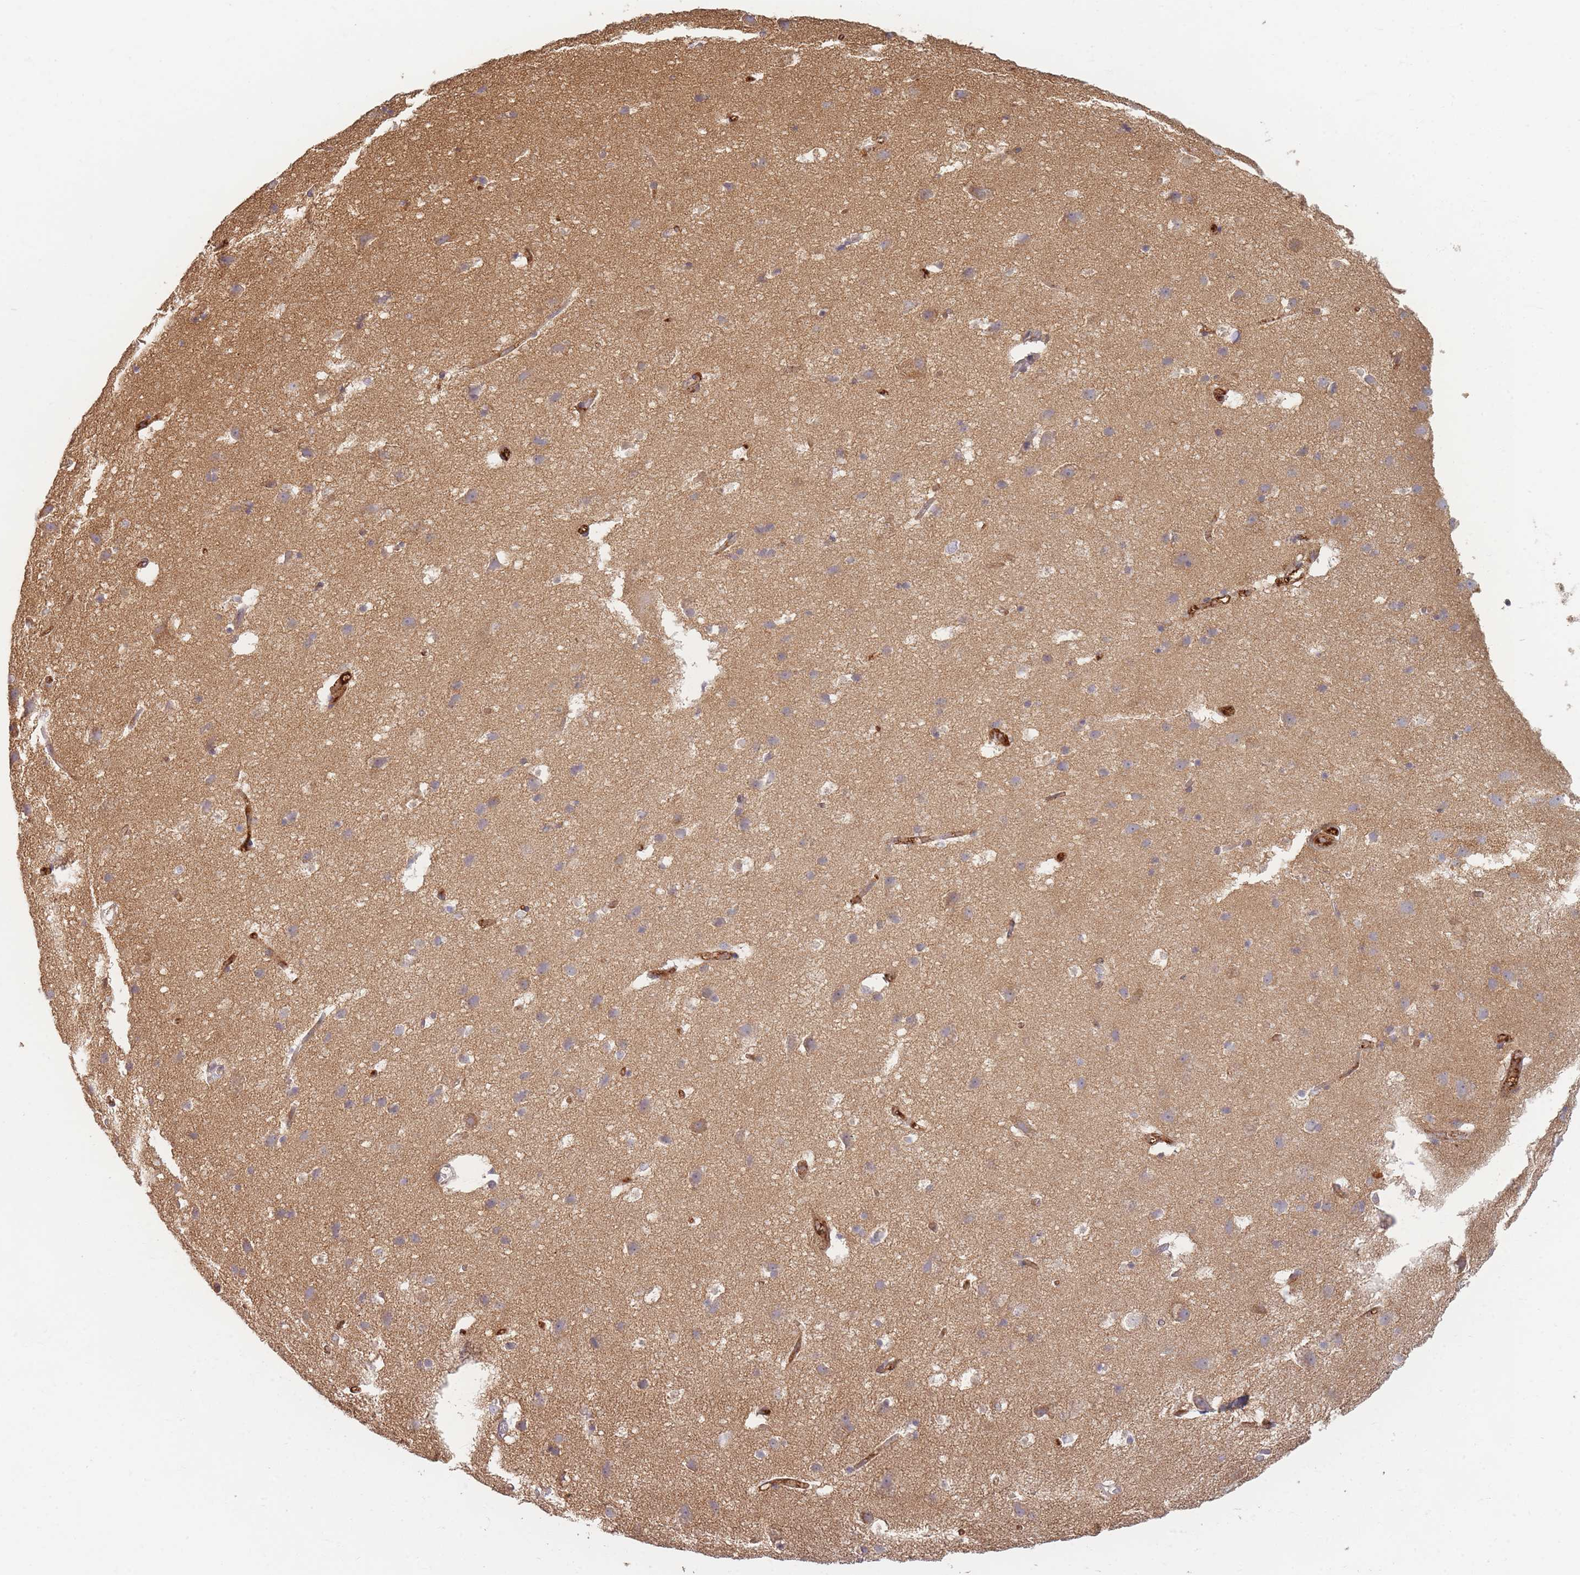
{"staining": {"intensity": "strong", "quantity": "25%-75%", "location": "cytoplasmic/membranous"}, "tissue": "cerebral cortex", "cell_type": "Endothelial cells", "image_type": "normal", "snomed": [{"axis": "morphology", "description": "Normal tissue, NOS"}, {"axis": "topography", "description": "Cerebral cortex"}], "caption": "This is a photomicrograph of IHC staining of benign cerebral cortex, which shows strong staining in the cytoplasmic/membranous of endothelial cells.", "gene": "MRPS6", "patient": {"sex": "male", "age": 54}}